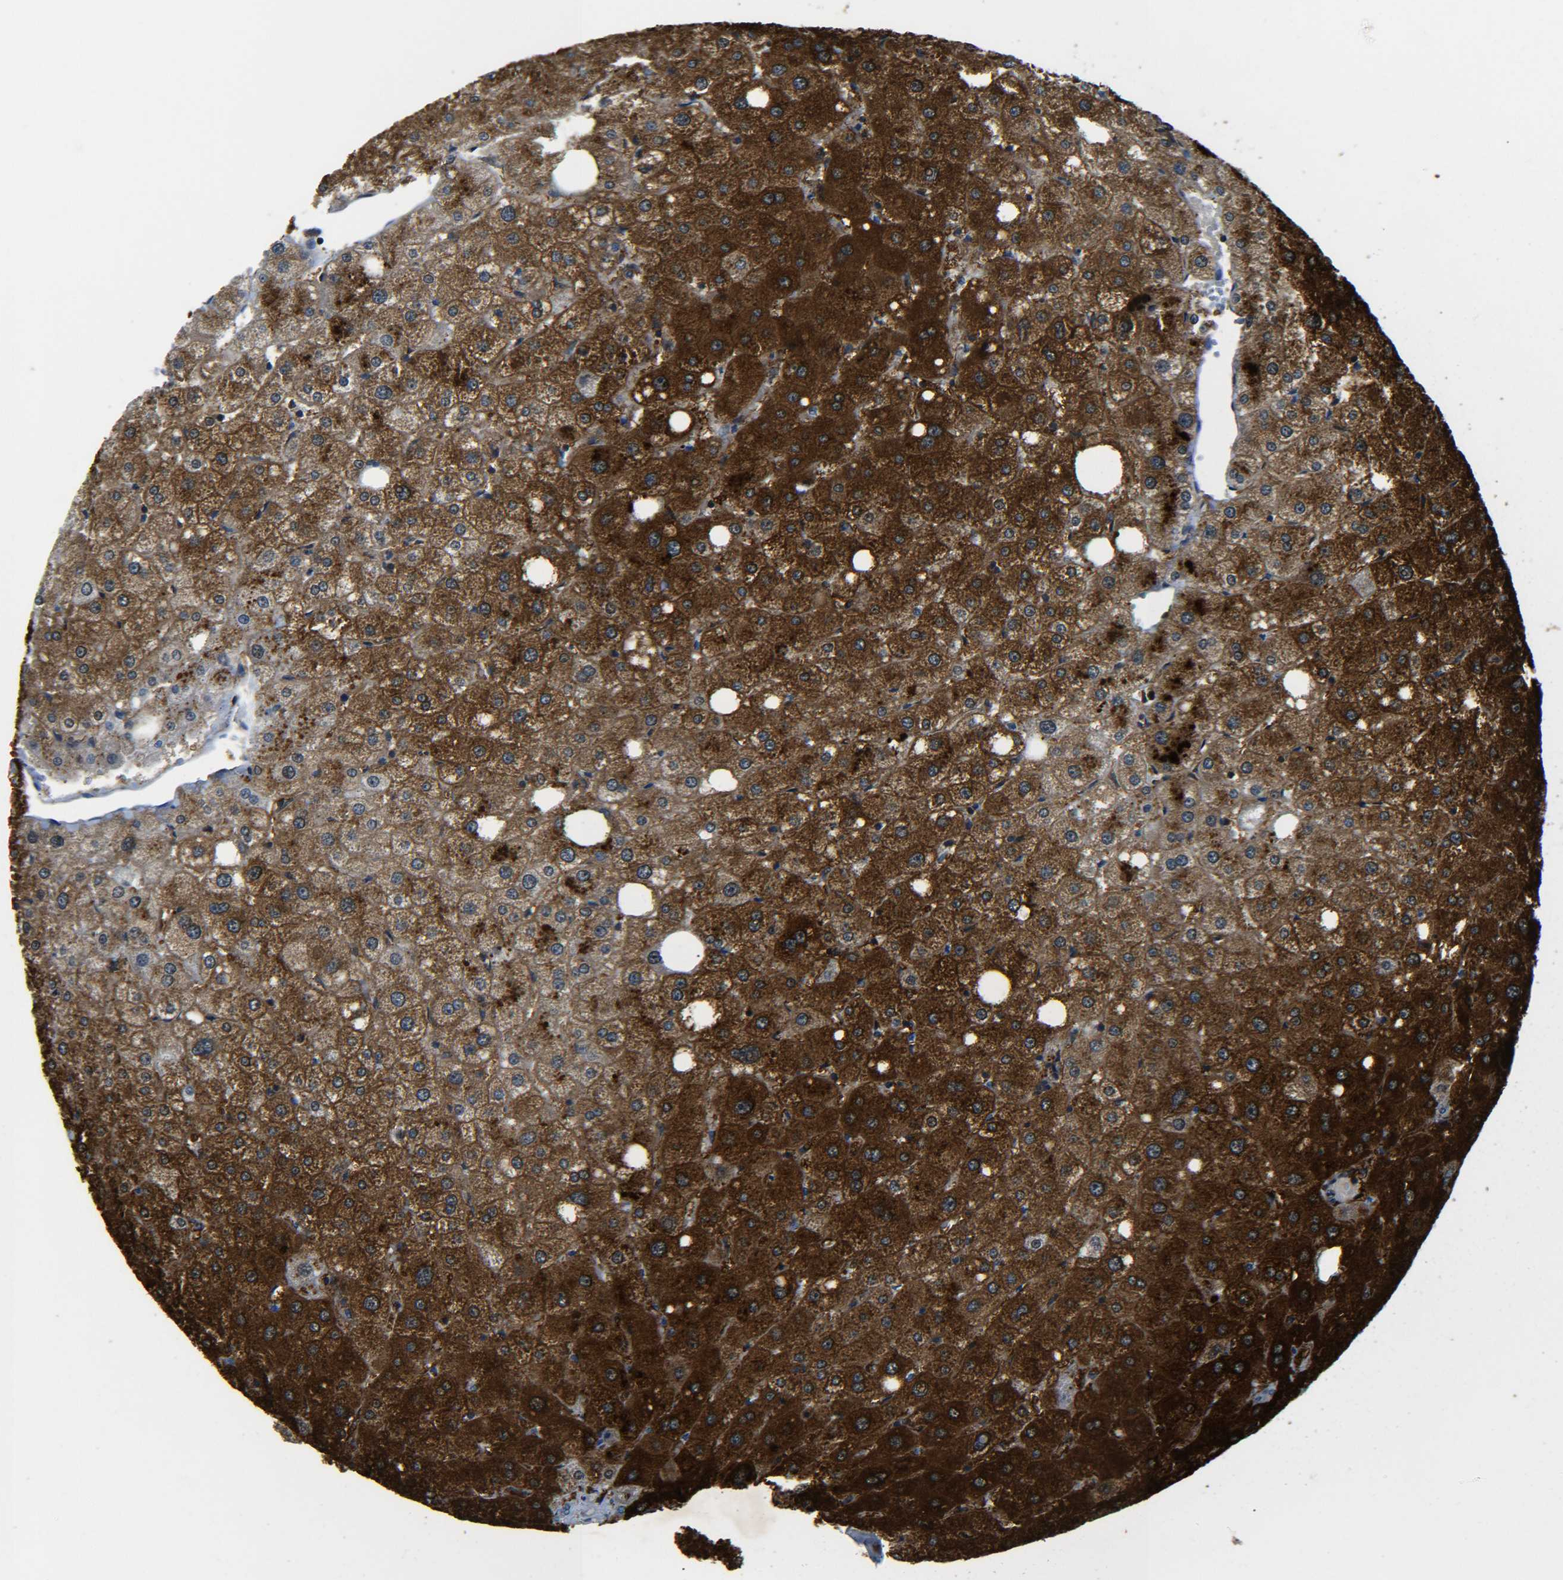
{"staining": {"intensity": "strong", "quantity": ">75%", "location": "cytoplasmic/membranous"}, "tissue": "liver", "cell_type": "Cholangiocytes", "image_type": "normal", "snomed": [{"axis": "morphology", "description": "Normal tissue, NOS"}, {"axis": "topography", "description": "Liver"}], "caption": "Protein staining of unremarkable liver exhibits strong cytoplasmic/membranous staining in about >75% of cholangiocytes.", "gene": "PREB", "patient": {"sex": "male", "age": 73}}